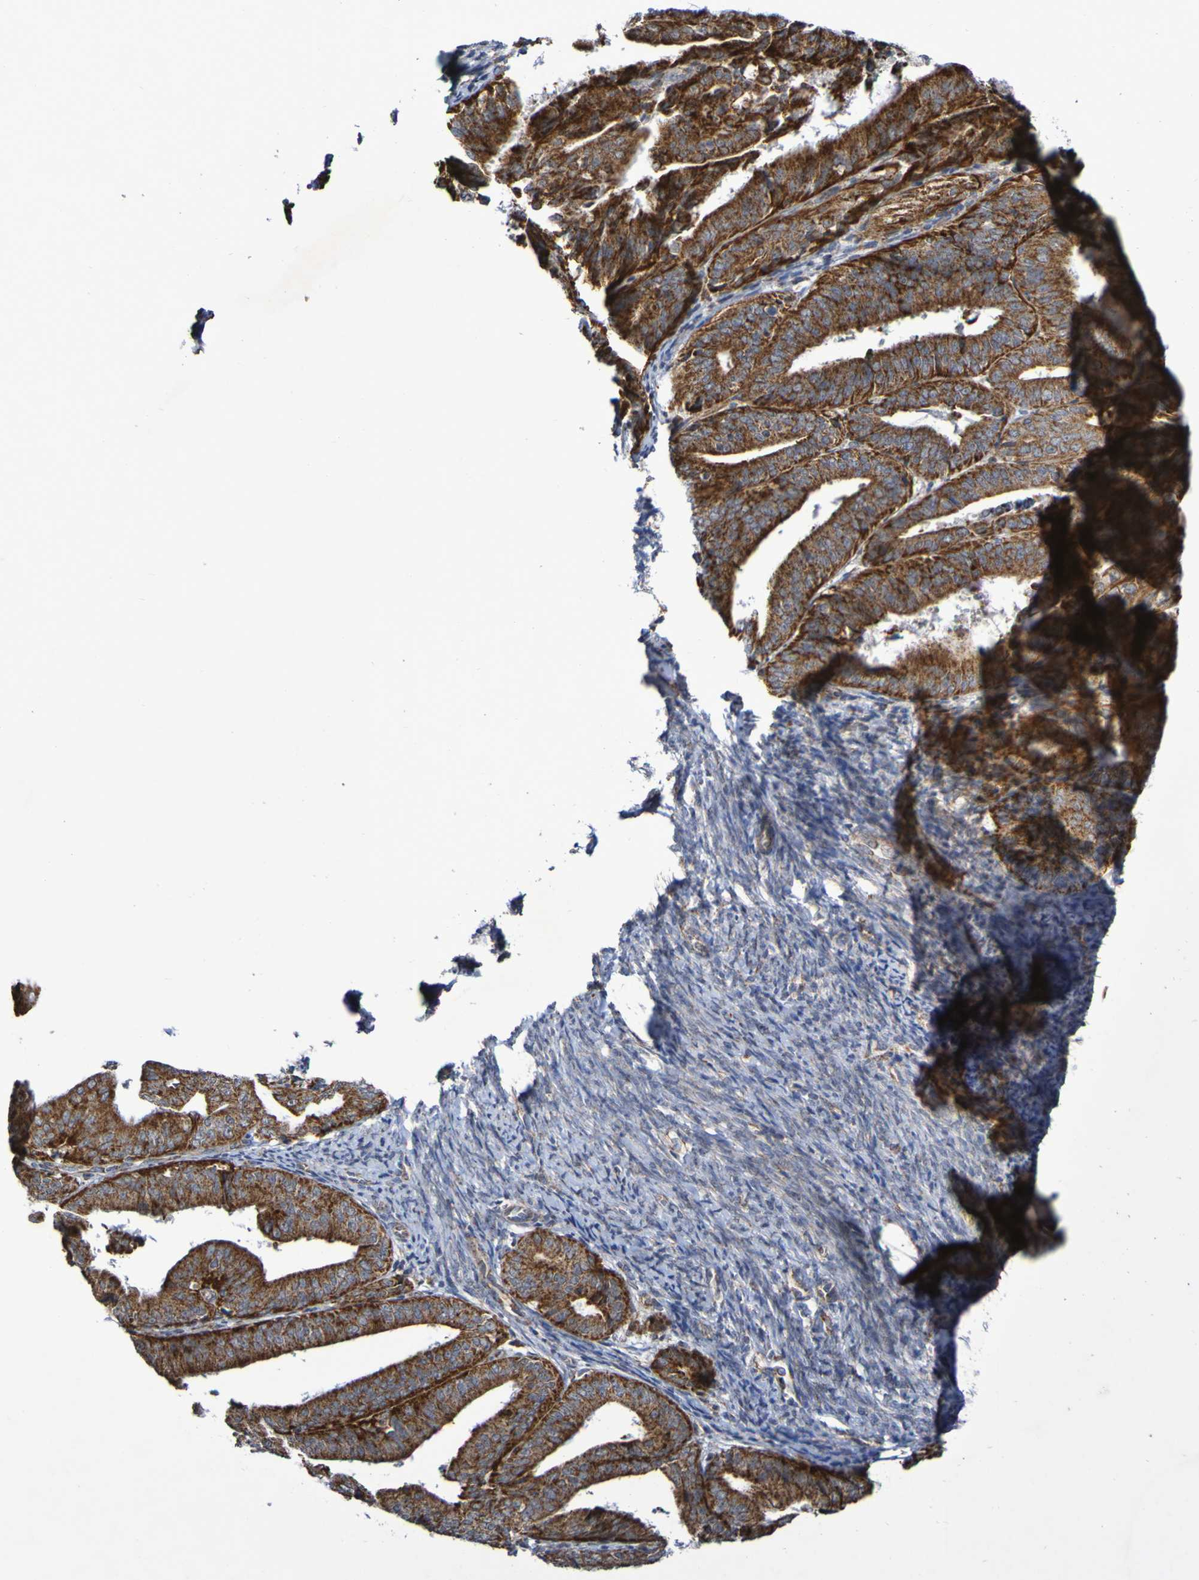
{"staining": {"intensity": "strong", "quantity": ">75%", "location": "cytoplasmic/membranous"}, "tissue": "endometrial cancer", "cell_type": "Tumor cells", "image_type": "cancer", "snomed": [{"axis": "morphology", "description": "Adenocarcinoma, NOS"}, {"axis": "topography", "description": "Endometrium"}], "caption": "The histopathology image demonstrates immunohistochemical staining of endometrial cancer (adenocarcinoma). There is strong cytoplasmic/membranous positivity is seen in approximately >75% of tumor cells.", "gene": "DVL1", "patient": {"sex": "female", "age": 63}}